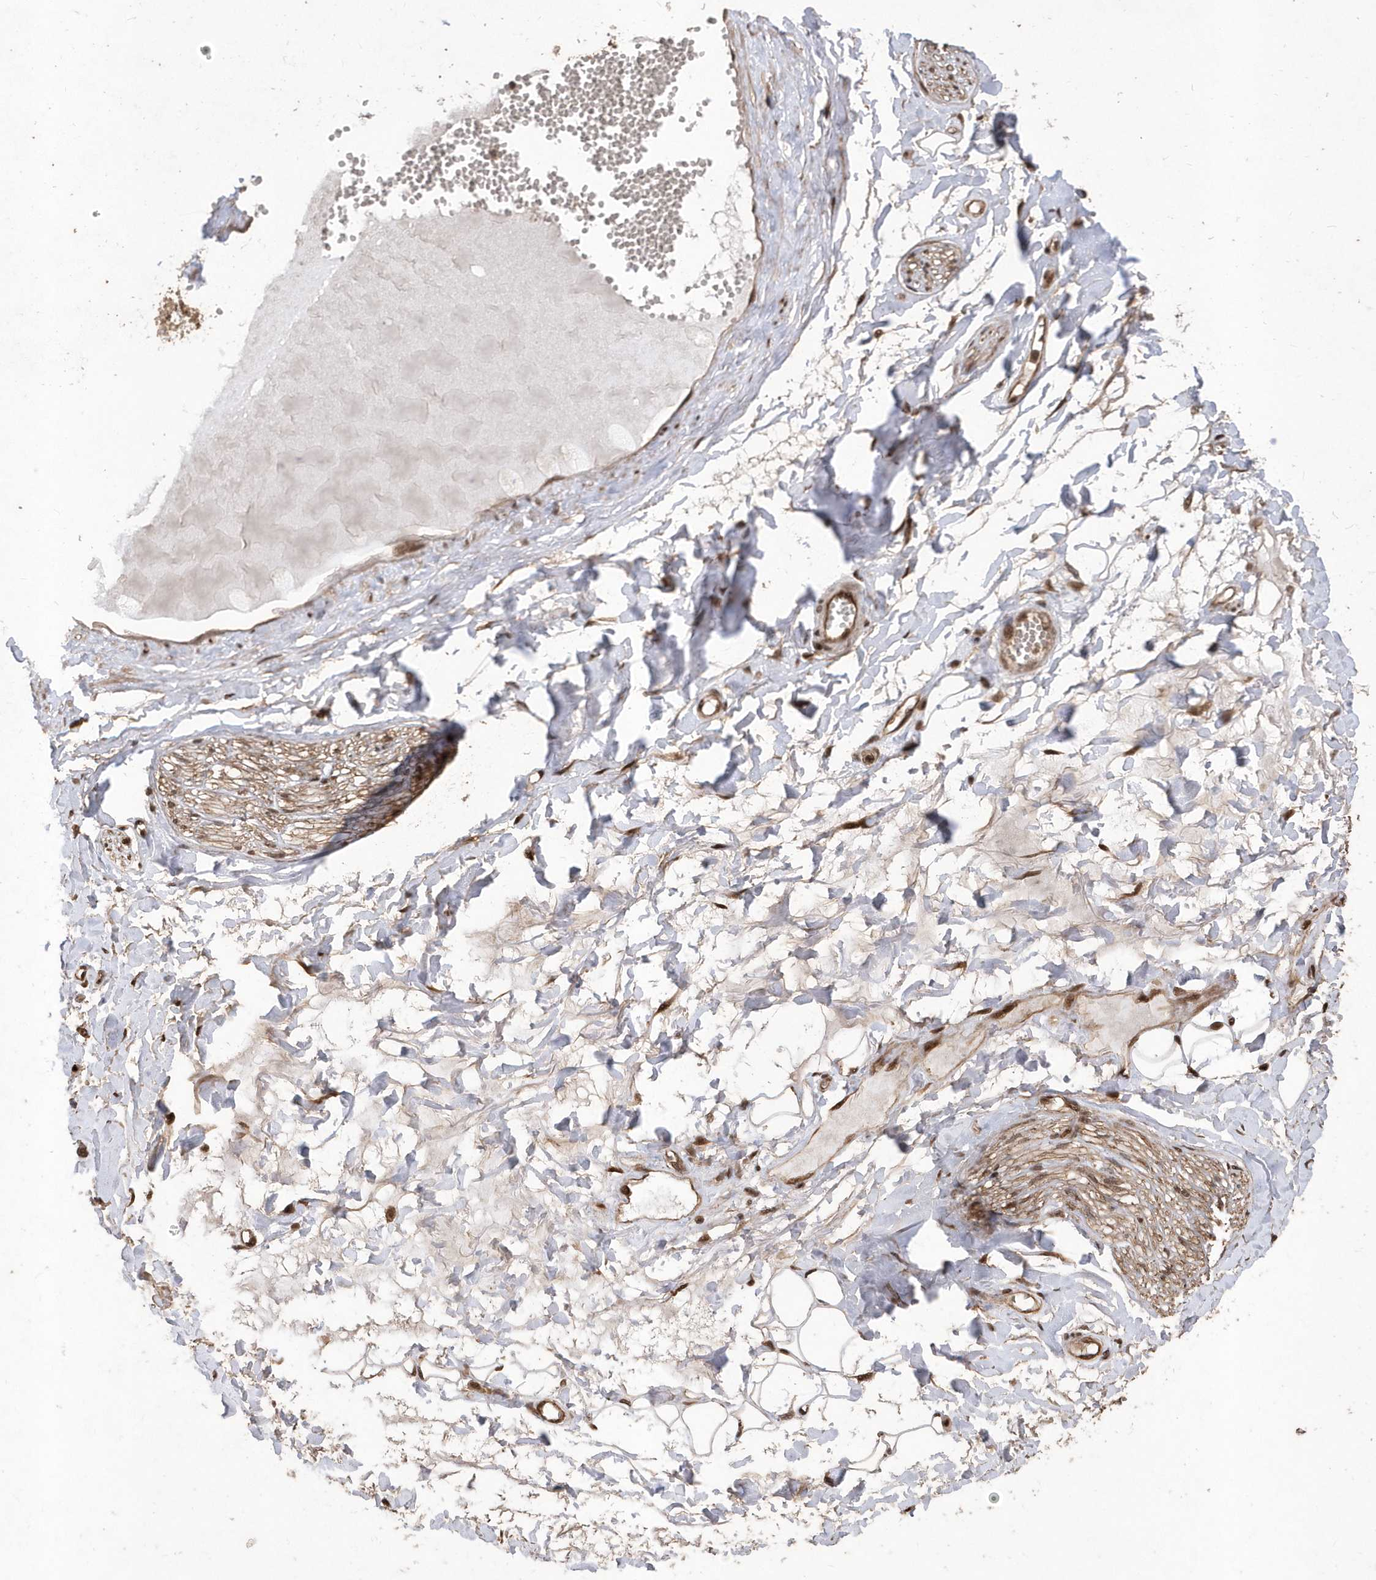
{"staining": {"intensity": "moderate", "quantity": ">75%", "location": "cytoplasmic/membranous,nuclear"}, "tissue": "adipose tissue", "cell_type": "Adipocytes", "image_type": "normal", "snomed": [{"axis": "morphology", "description": "Normal tissue, NOS"}, {"axis": "morphology", "description": "Inflammation, NOS"}, {"axis": "topography", "description": "Salivary gland"}, {"axis": "topography", "description": "Peripheral nerve tissue"}], "caption": "Moderate cytoplasmic/membranous,nuclear staining for a protein is seen in about >75% of adipocytes of benign adipose tissue using immunohistochemistry (IHC).", "gene": "INTS12", "patient": {"sex": "female", "age": 75}}